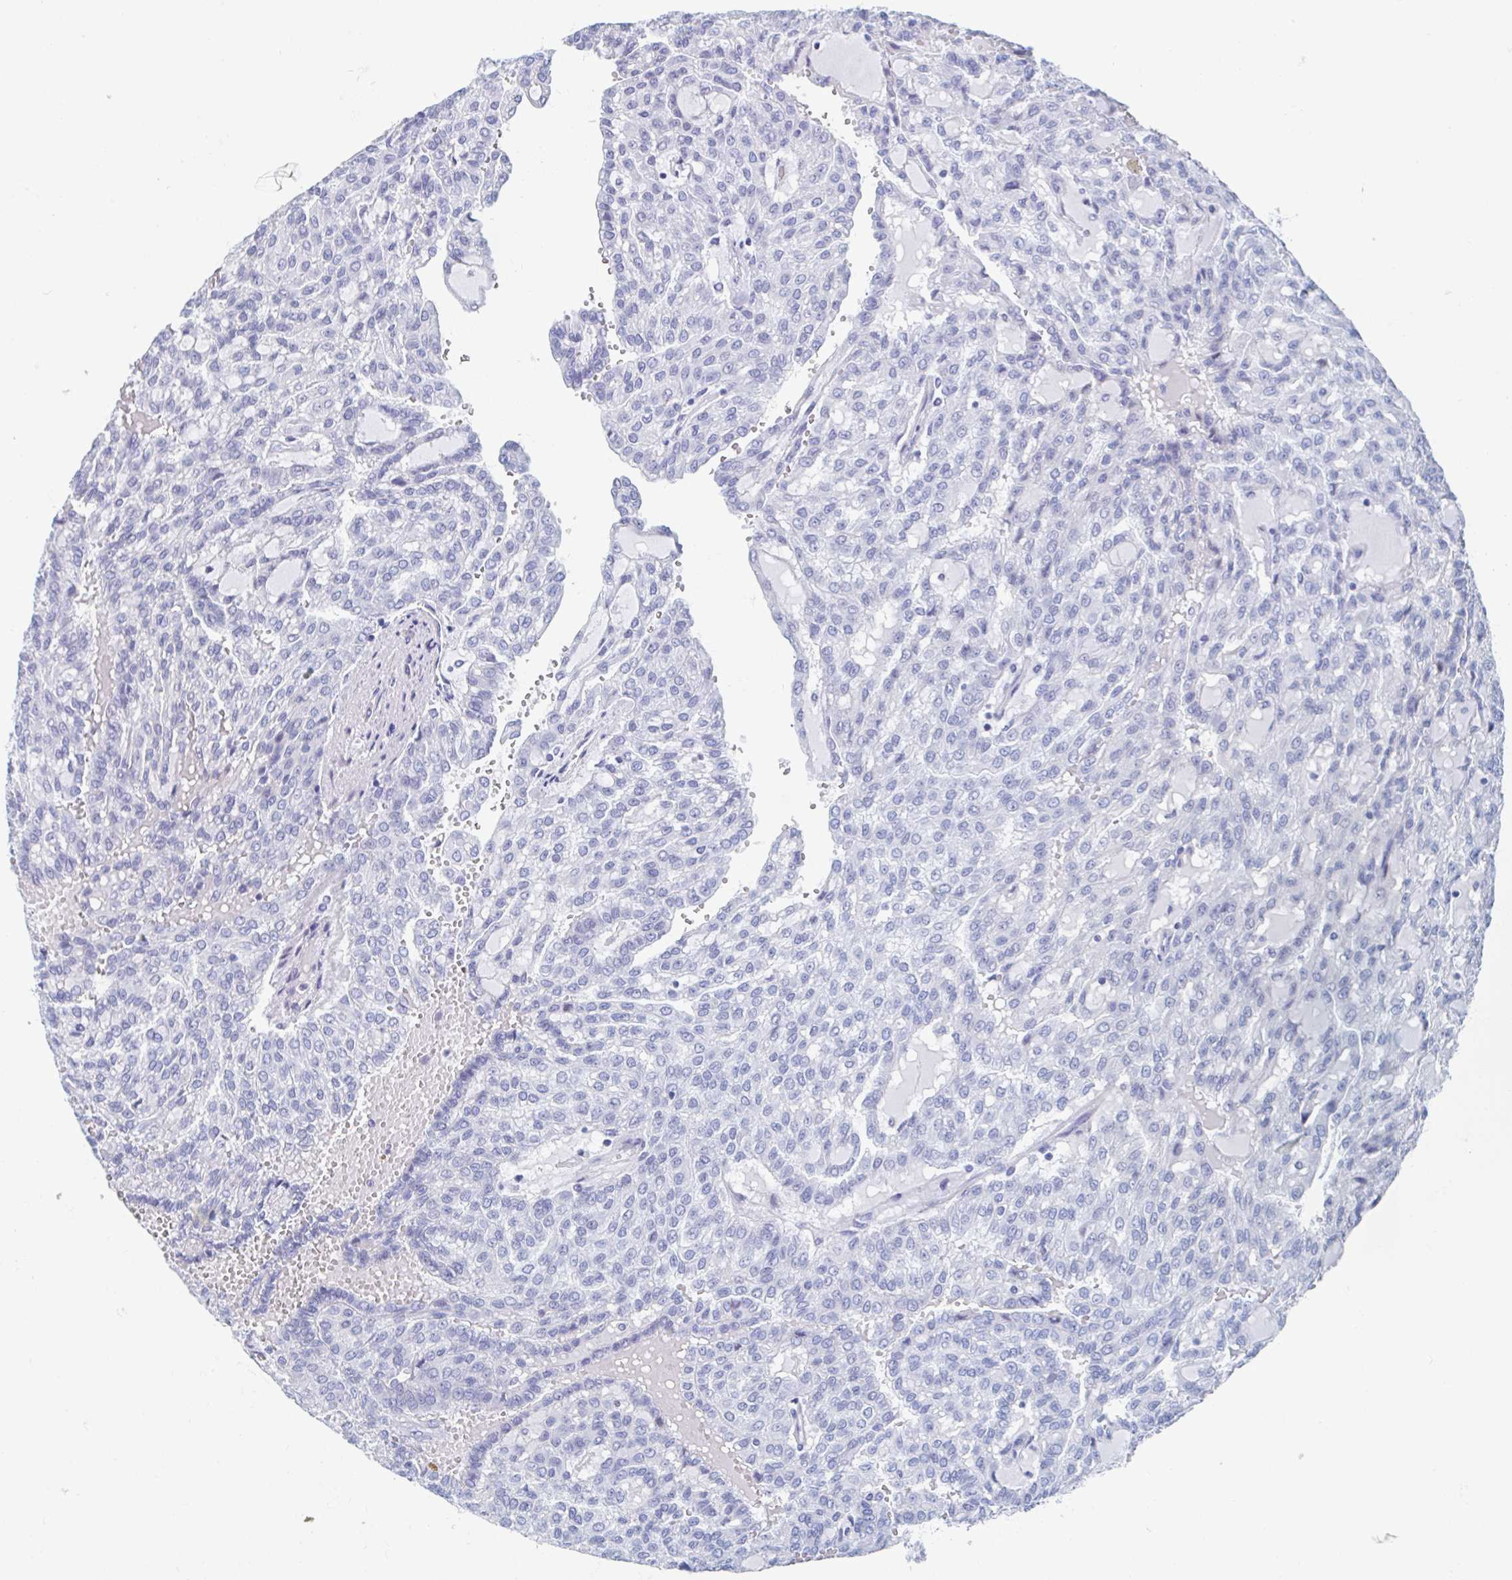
{"staining": {"intensity": "negative", "quantity": "none", "location": "none"}, "tissue": "renal cancer", "cell_type": "Tumor cells", "image_type": "cancer", "snomed": [{"axis": "morphology", "description": "Adenocarcinoma, NOS"}, {"axis": "topography", "description": "Kidney"}], "caption": "Micrograph shows no significant protein positivity in tumor cells of renal cancer (adenocarcinoma). Nuclei are stained in blue.", "gene": "C10orf53", "patient": {"sex": "male", "age": 63}}